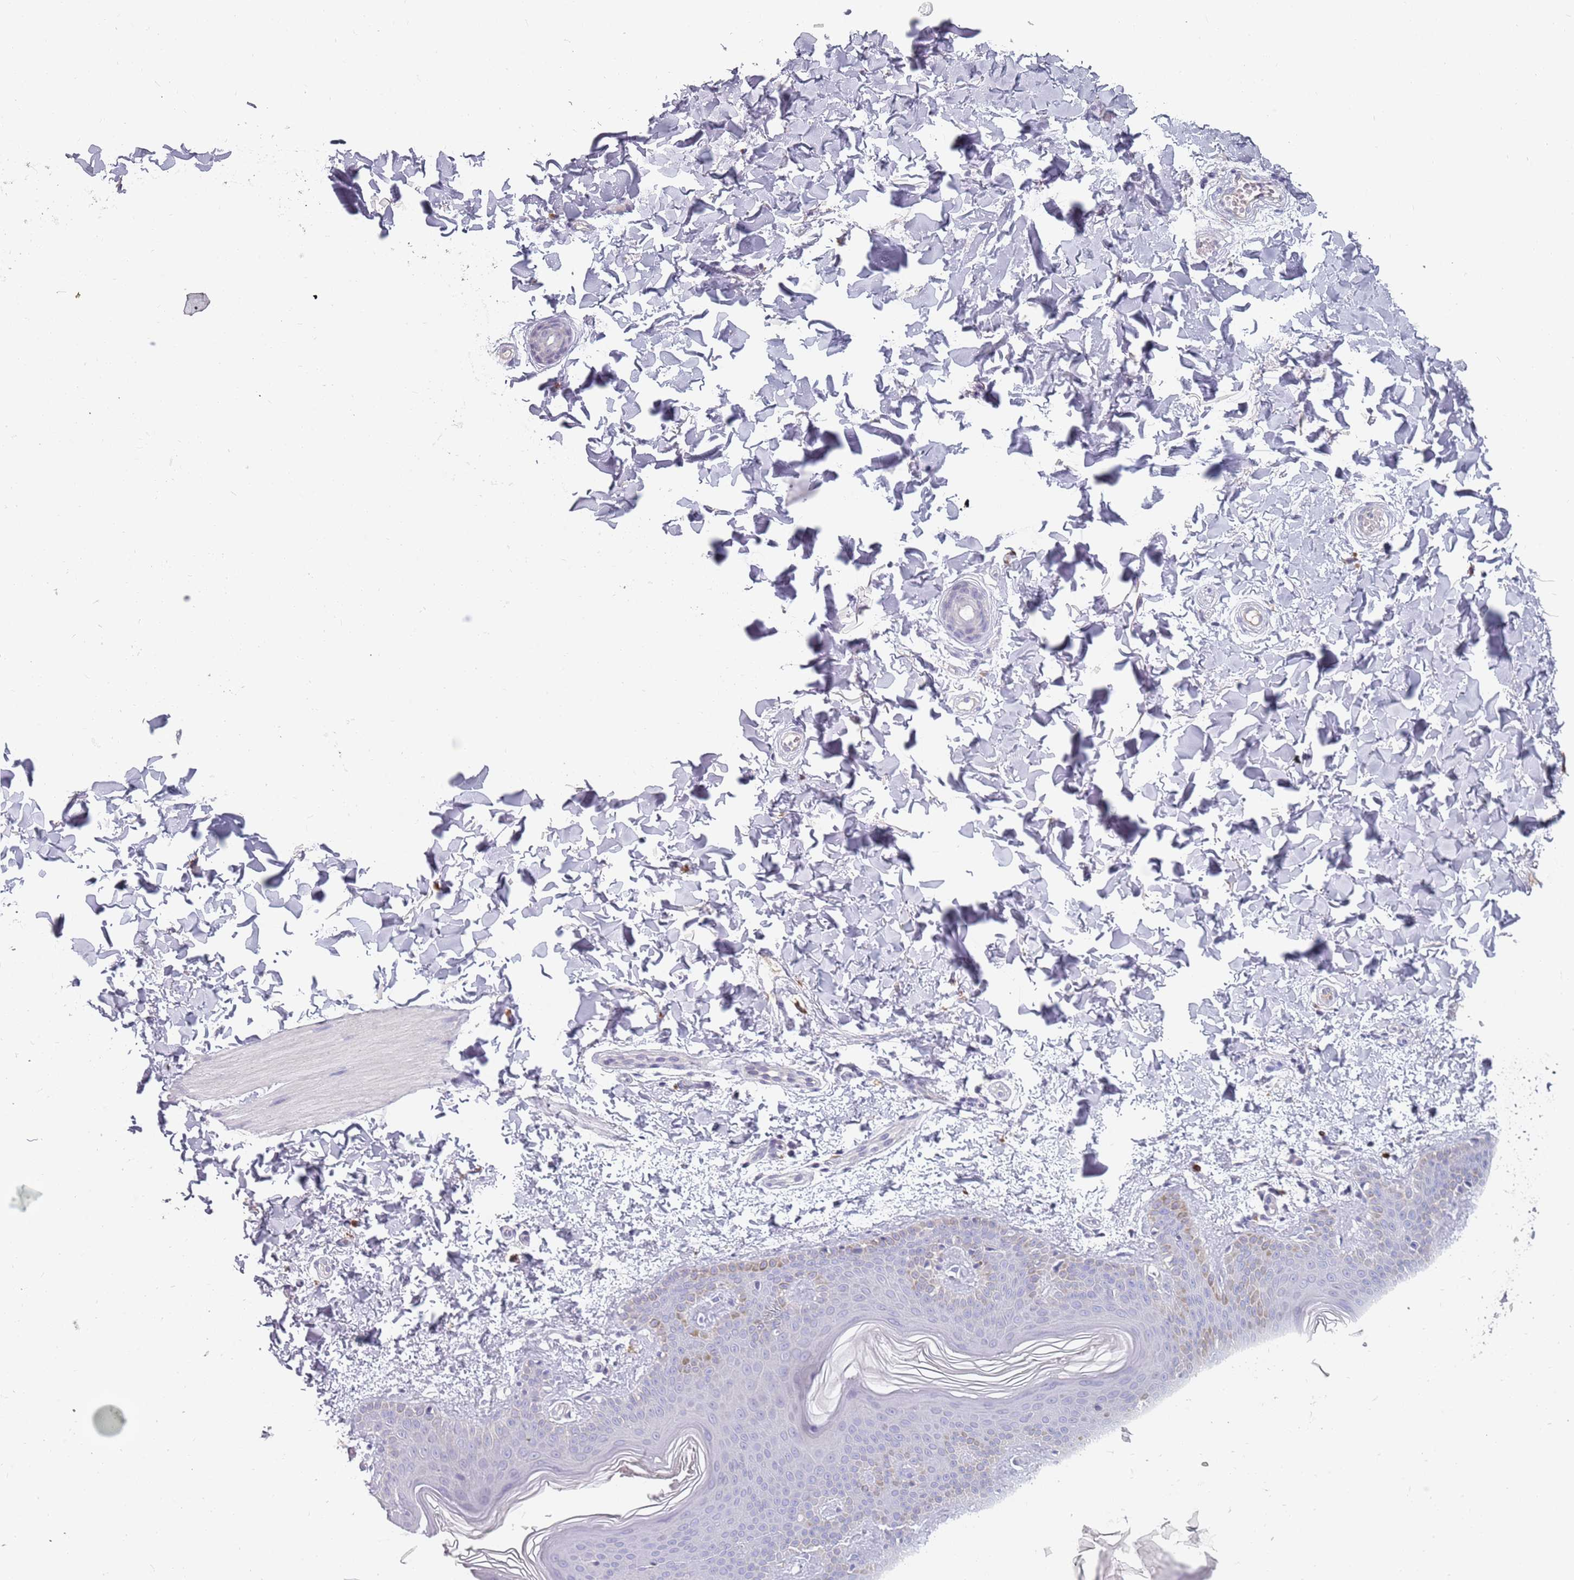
{"staining": {"intensity": "negative", "quantity": "none", "location": "none"}, "tissue": "skin", "cell_type": "Fibroblasts", "image_type": "normal", "snomed": [{"axis": "morphology", "description": "Normal tissue, NOS"}, {"axis": "topography", "description": "Skin"}], "caption": "Immunohistochemistry (IHC) of normal skin demonstrates no expression in fibroblasts.", "gene": "DDX4", "patient": {"sex": "male", "age": 36}}